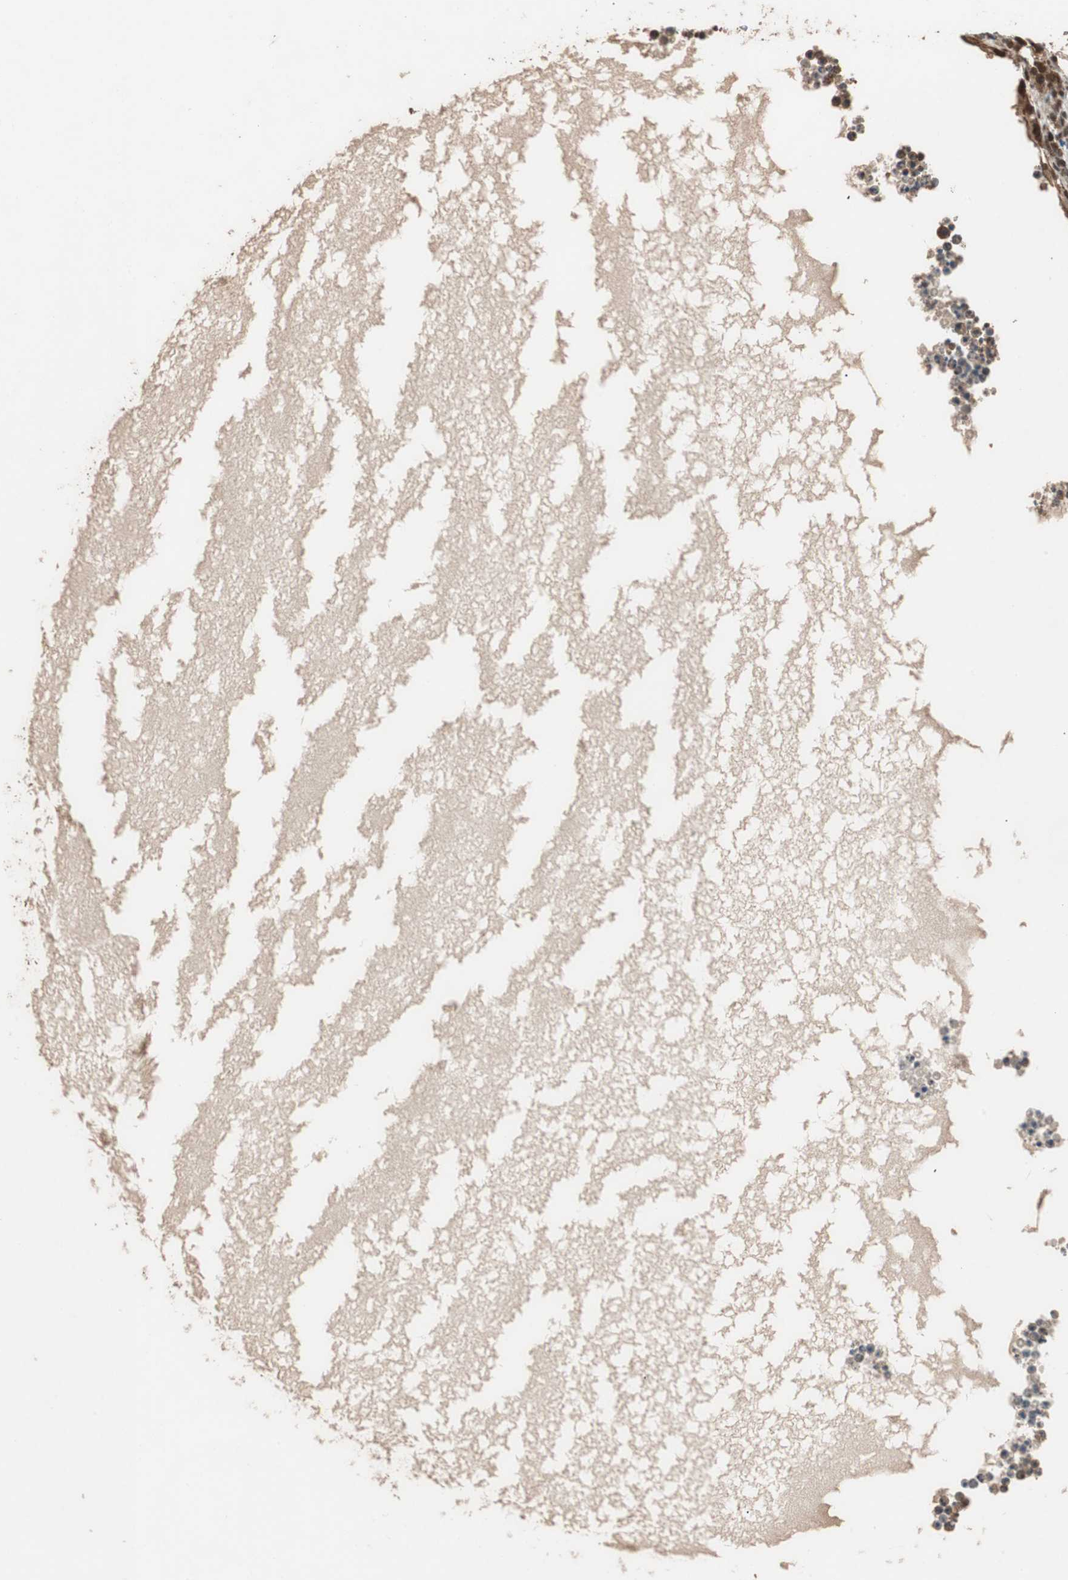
{"staining": {"intensity": "moderate", "quantity": ">75%", "location": "cytoplasmic/membranous,nuclear"}, "tissue": "ovary", "cell_type": "Ovarian stroma cells", "image_type": "normal", "snomed": [{"axis": "morphology", "description": "Normal tissue, NOS"}, {"axis": "topography", "description": "Ovary"}], "caption": "Ovary stained for a protein (brown) shows moderate cytoplasmic/membranous,nuclear positive positivity in approximately >75% of ovarian stroma cells.", "gene": "CDC5L", "patient": {"sex": "female", "age": 35}}